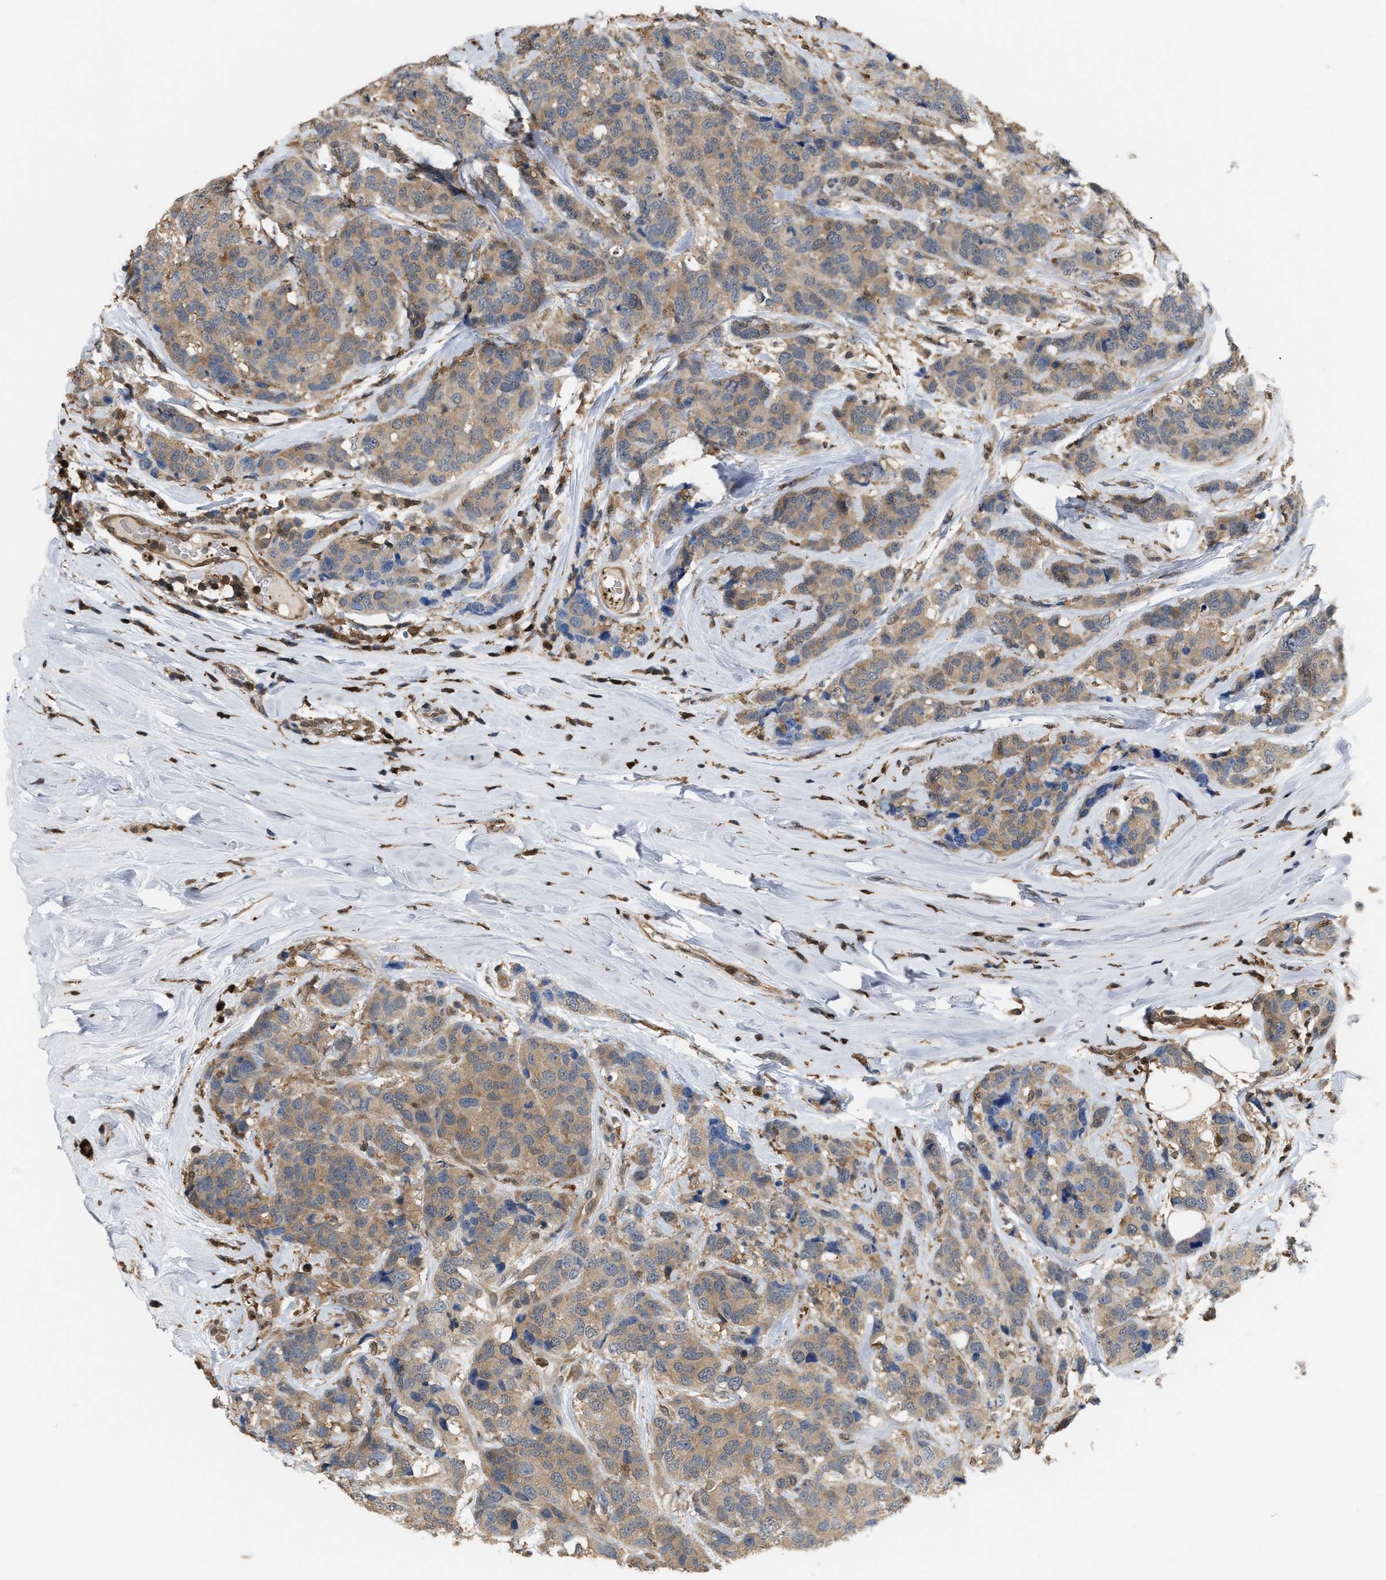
{"staining": {"intensity": "moderate", "quantity": ">75%", "location": "cytoplasmic/membranous"}, "tissue": "breast cancer", "cell_type": "Tumor cells", "image_type": "cancer", "snomed": [{"axis": "morphology", "description": "Lobular carcinoma"}, {"axis": "topography", "description": "Breast"}], "caption": "Protein staining exhibits moderate cytoplasmic/membranous staining in approximately >75% of tumor cells in lobular carcinoma (breast).", "gene": "MTPN", "patient": {"sex": "female", "age": 59}}